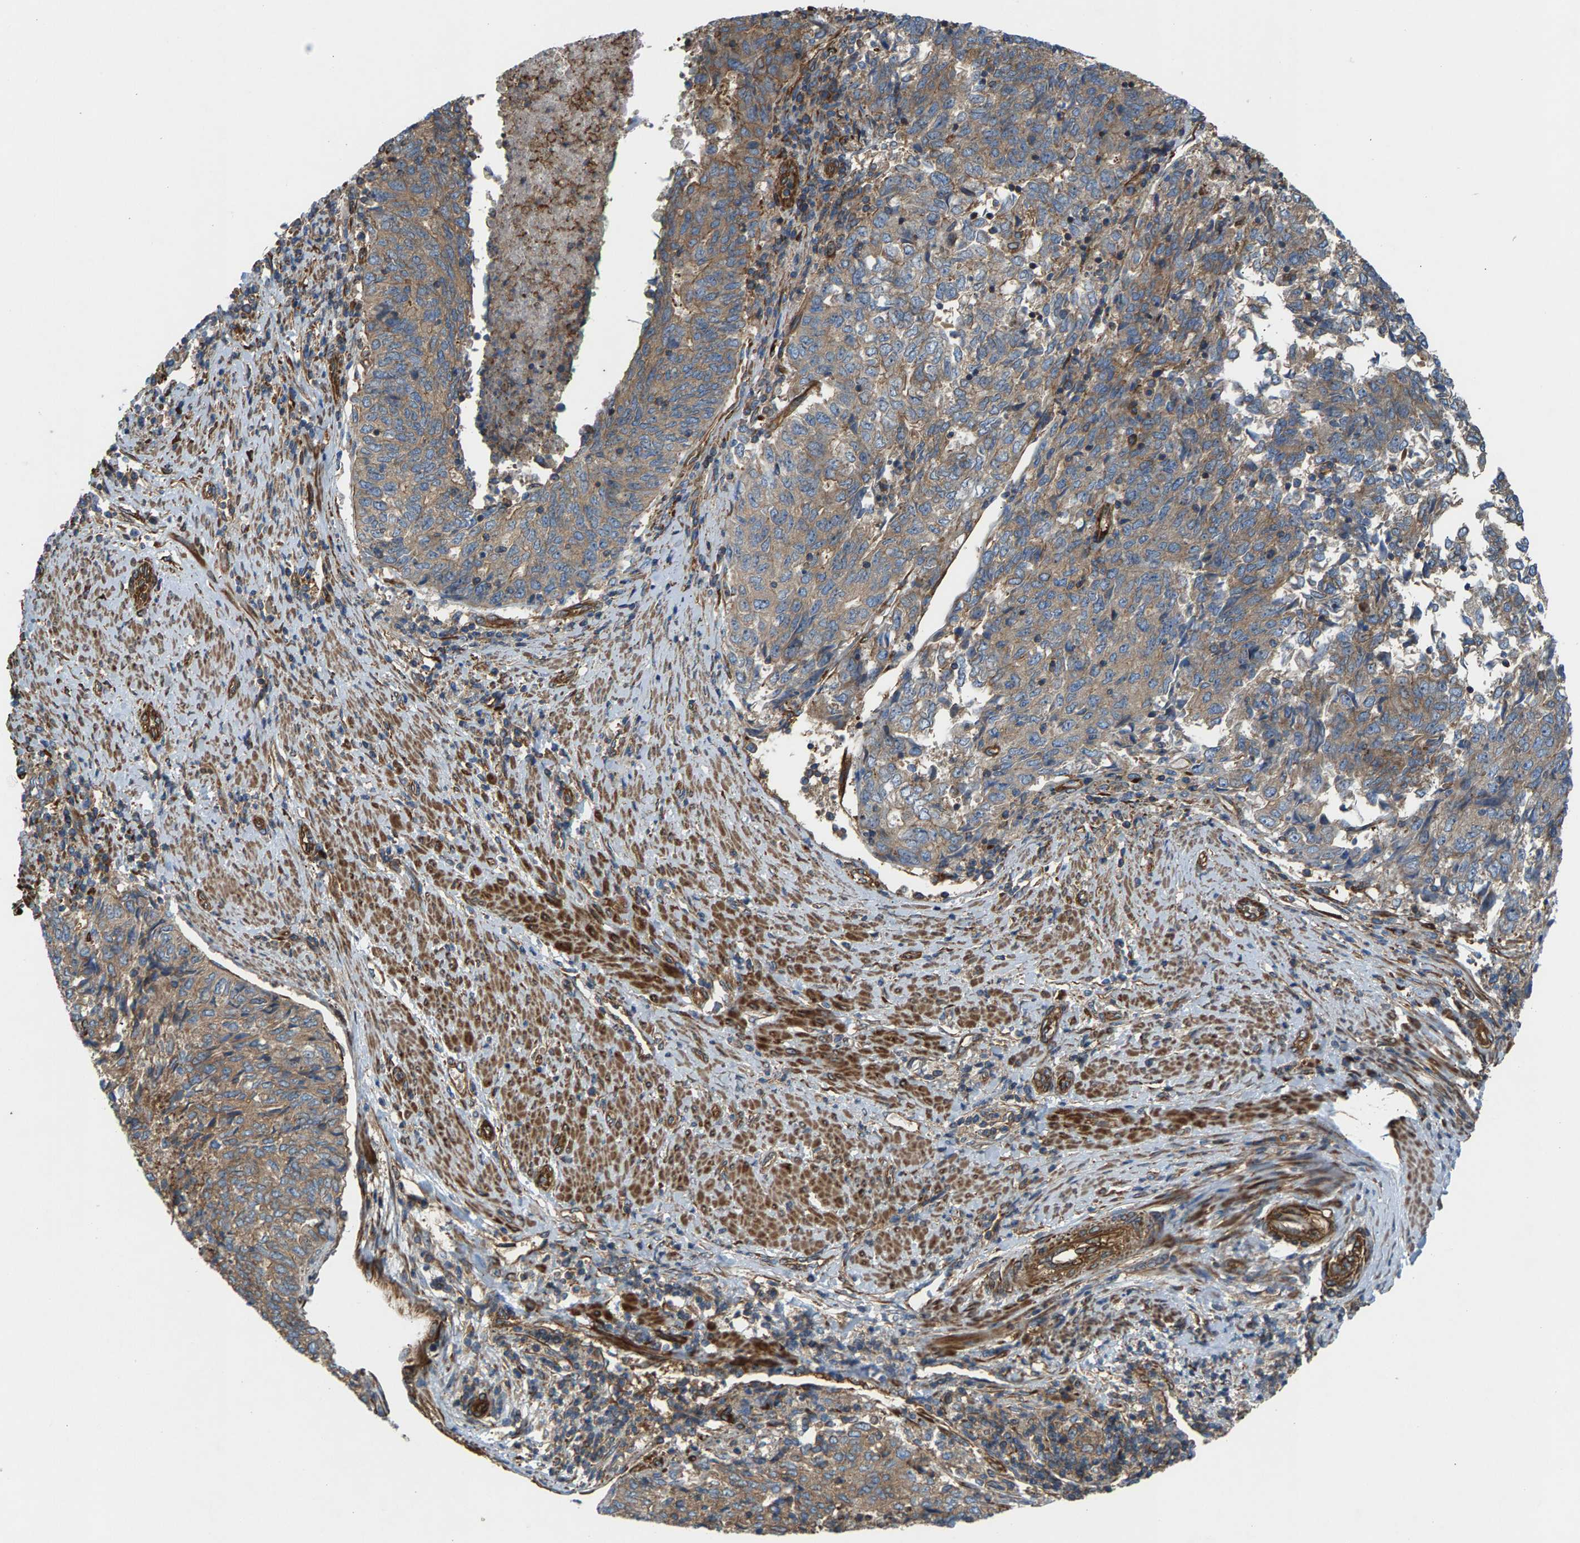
{"staining": {"intensity": "moderate", "quantity": "25%-75%", "location": "cytoplasmic/membranous"}, "tissue": "endometrial cancer", "cell_type": "Tumor cells", "image_type": "cancer", "snomed": [{"axis": "morphology", "description": "Adenocarcinoma, NOS"}, {"axis": "topography", "description": "Endometrium"}], "caption": "Adenocarcinoma (endometrial) was stained to show a protein in brown. There is medium levels of moderate cytoplasmic/membranous expression in about 25%-75% of tumor cells. (Stains: DAB (3,3'-diaminobenzidine) in brown, nuclei in blue, Microscopy: brightfield microscopy at high magnification).", "gene": "PDCL", "patient": {"sex": "female", "age": 80}}